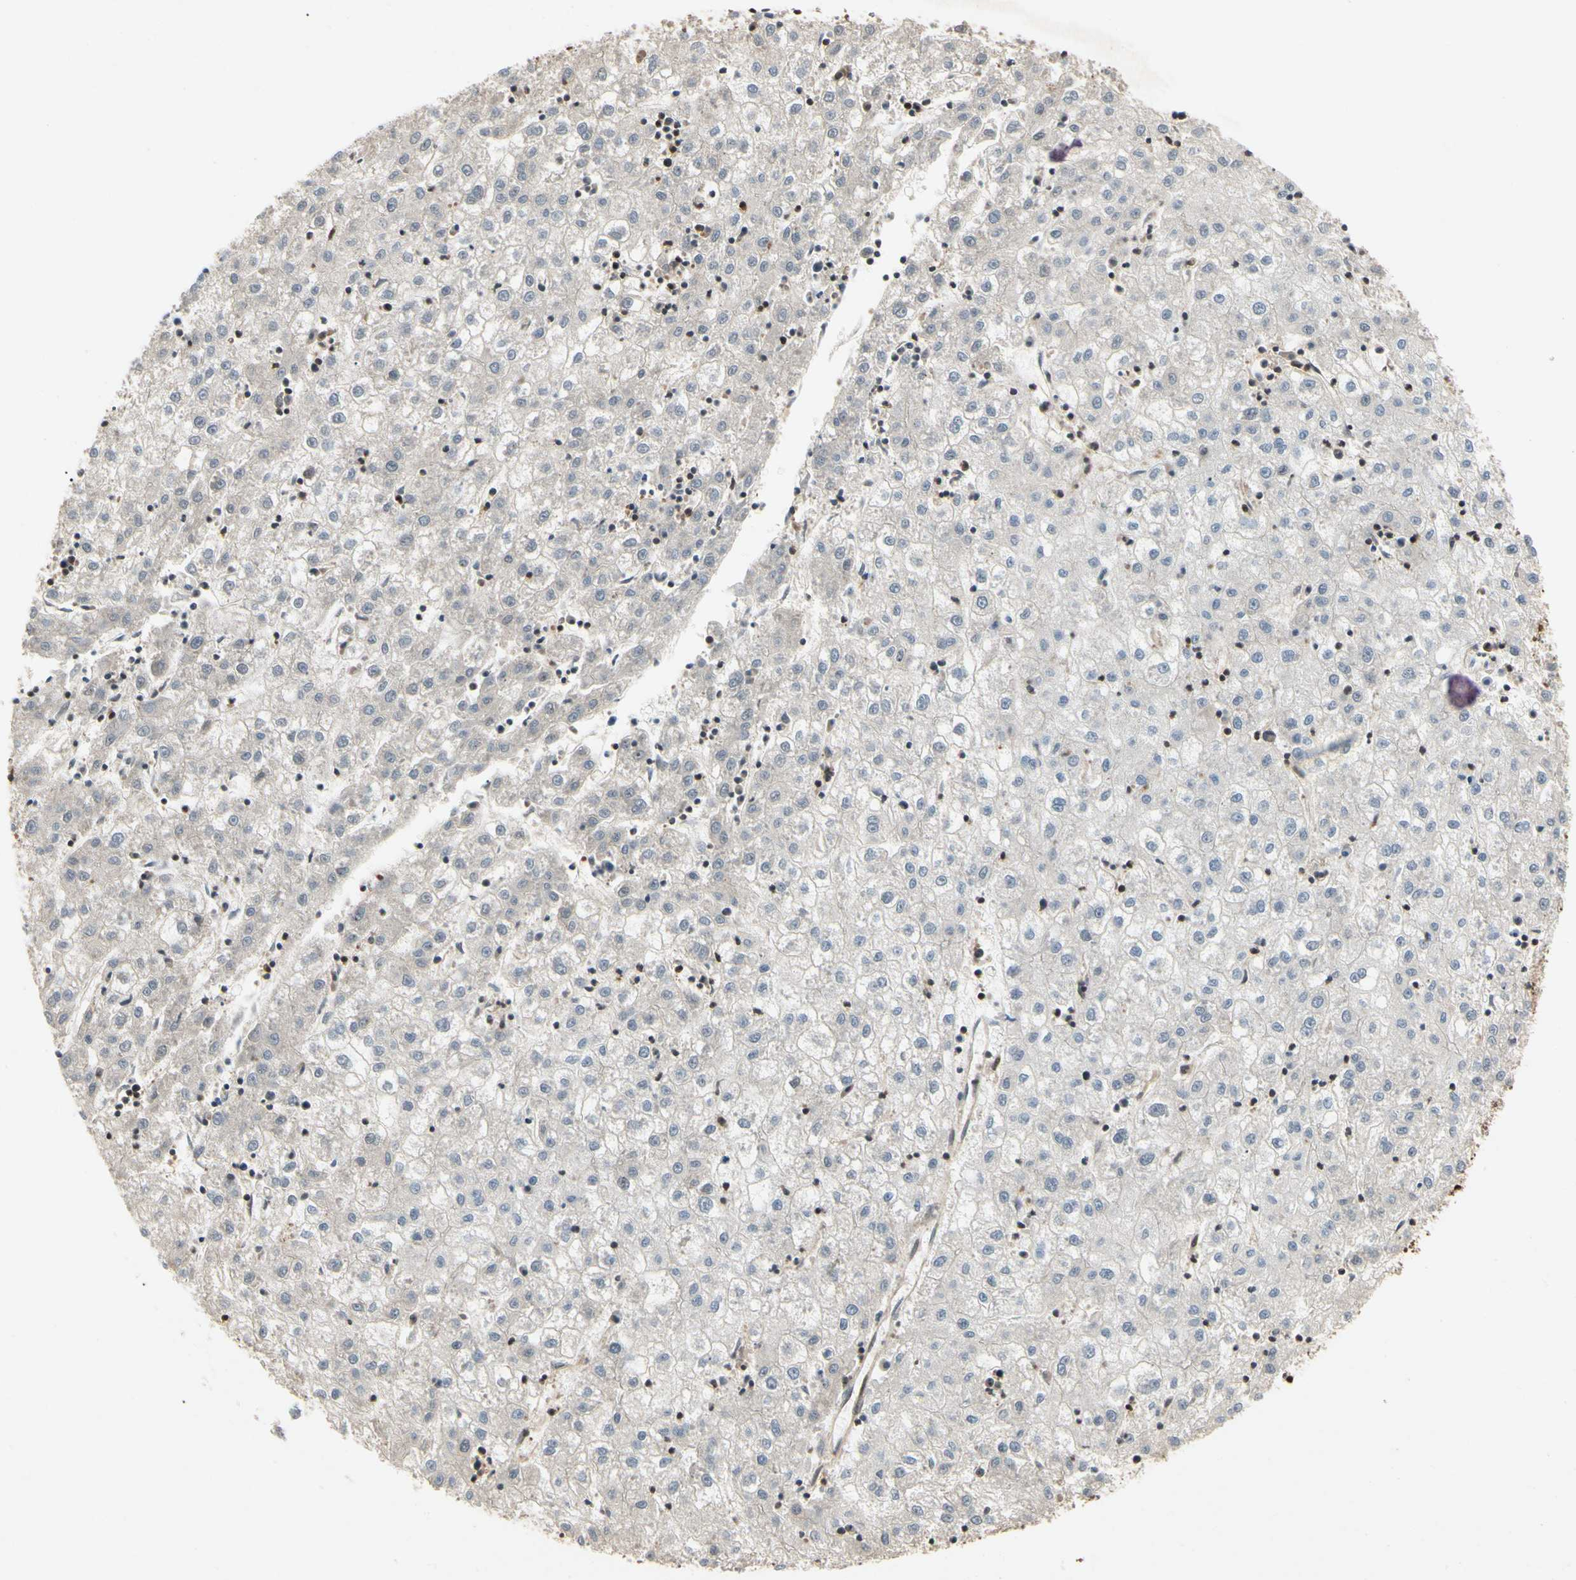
{"staining": {"intensity": "negative", "quantity": "none", "location": "none"}, "tissue": "liver cancer", "cell_type": "Tumor cells", "image_type": "cancer", "snomed": [{"axis": "morphology", "description": "Carcinoma, Hepatocellular, NOS"}, {"axis": "topography", "description": "Liver"}], "caption": "This is an immunohistochemistry image of liver cancer (hepatocellular carcinoma). There is no positivity in tumor cells.", "gene": "YWHAQ", "patient": {"sex": "male", "age": 72}}